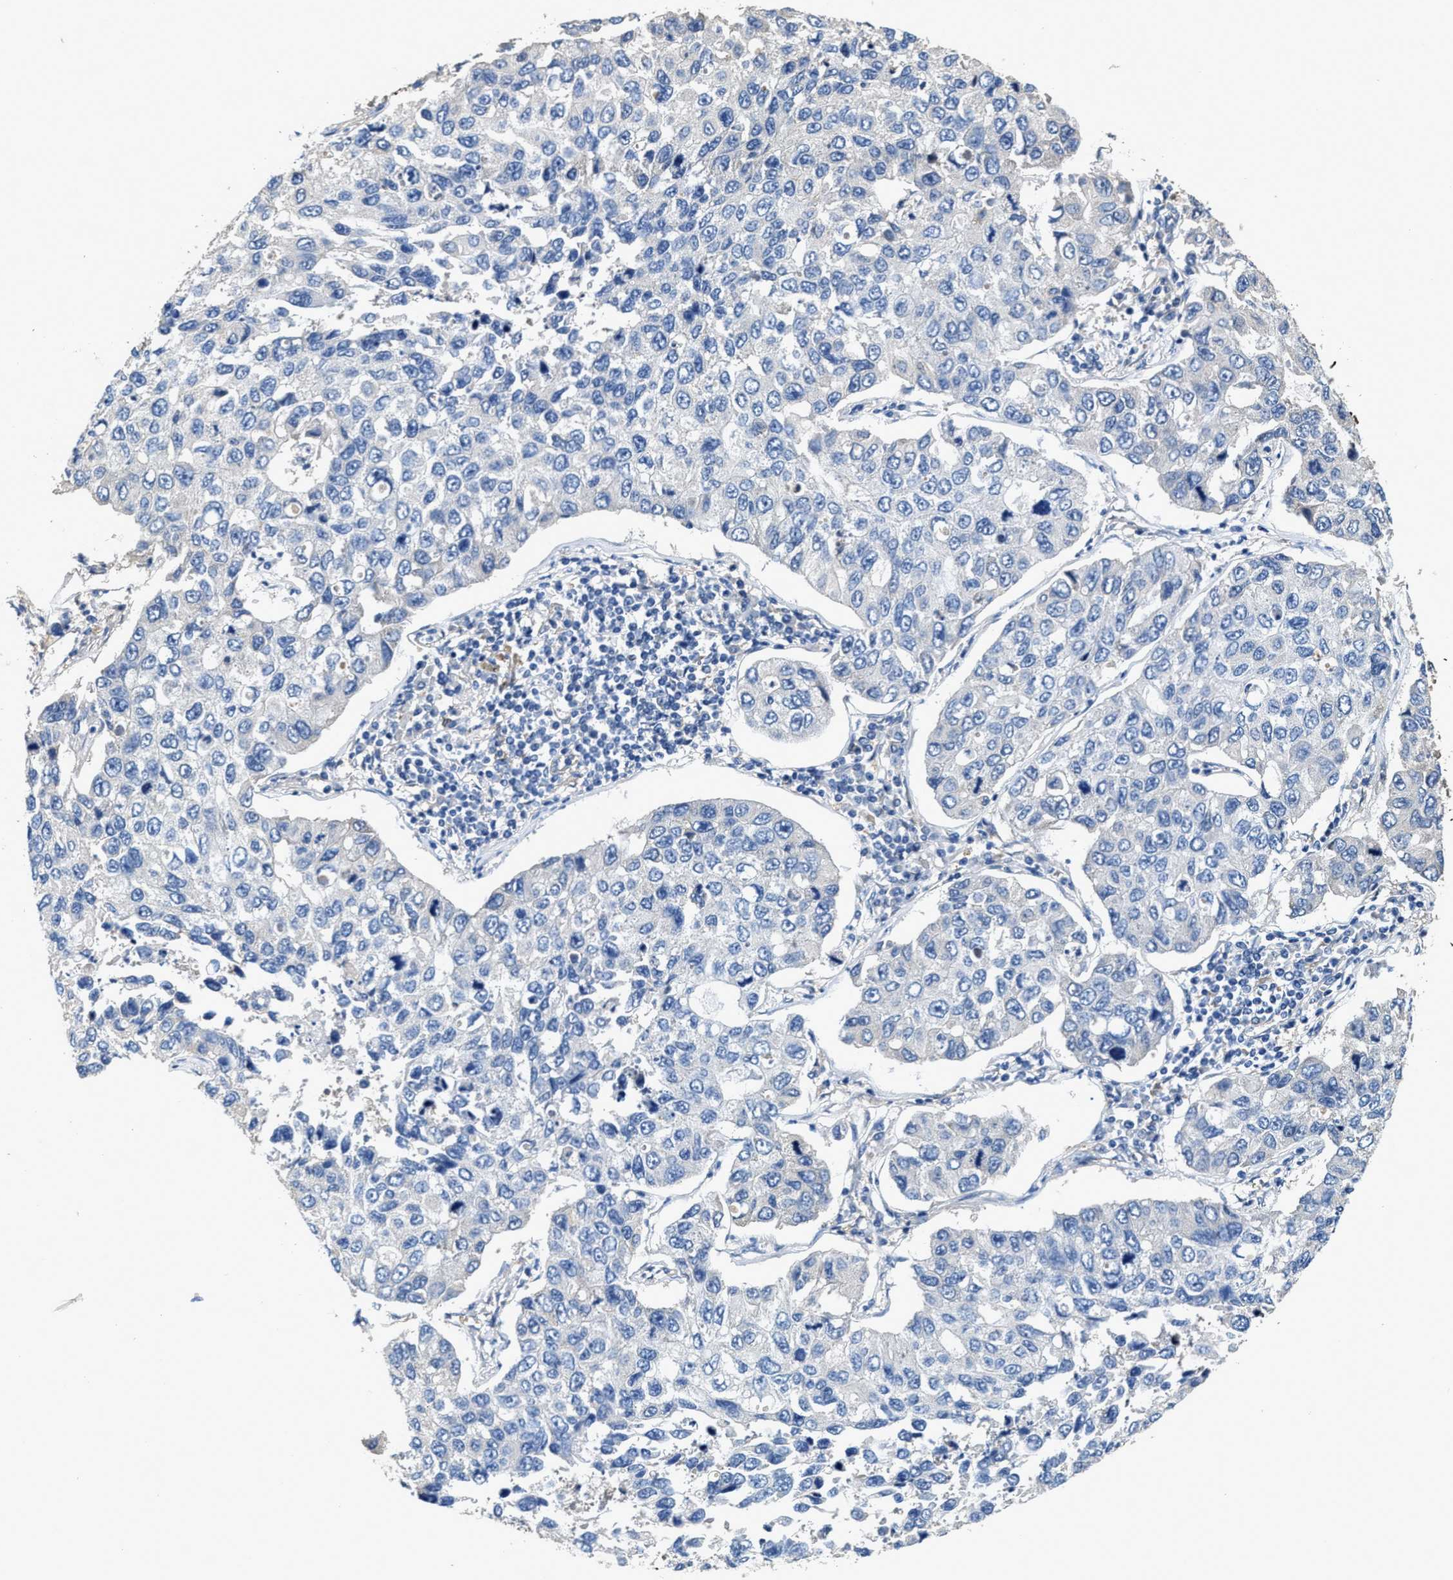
{"staining": {"intensity": "negative", "quantity": "none", "location": "none"}, "tissue": "lung cancer", "cell_type": "Tumor cells", "image_type": "cancer", "snomed": [{"axis": "morphology", "description": "Adenocarcinoma, NOS"}, {"axis": "topography", "description": "Lung"}], "caption": "Immunohistochemical staining of human lung cancer shows no significant expression in tumor cells.", "gene": "PEG10", "patient": {"sex": "male", "age": 64}}